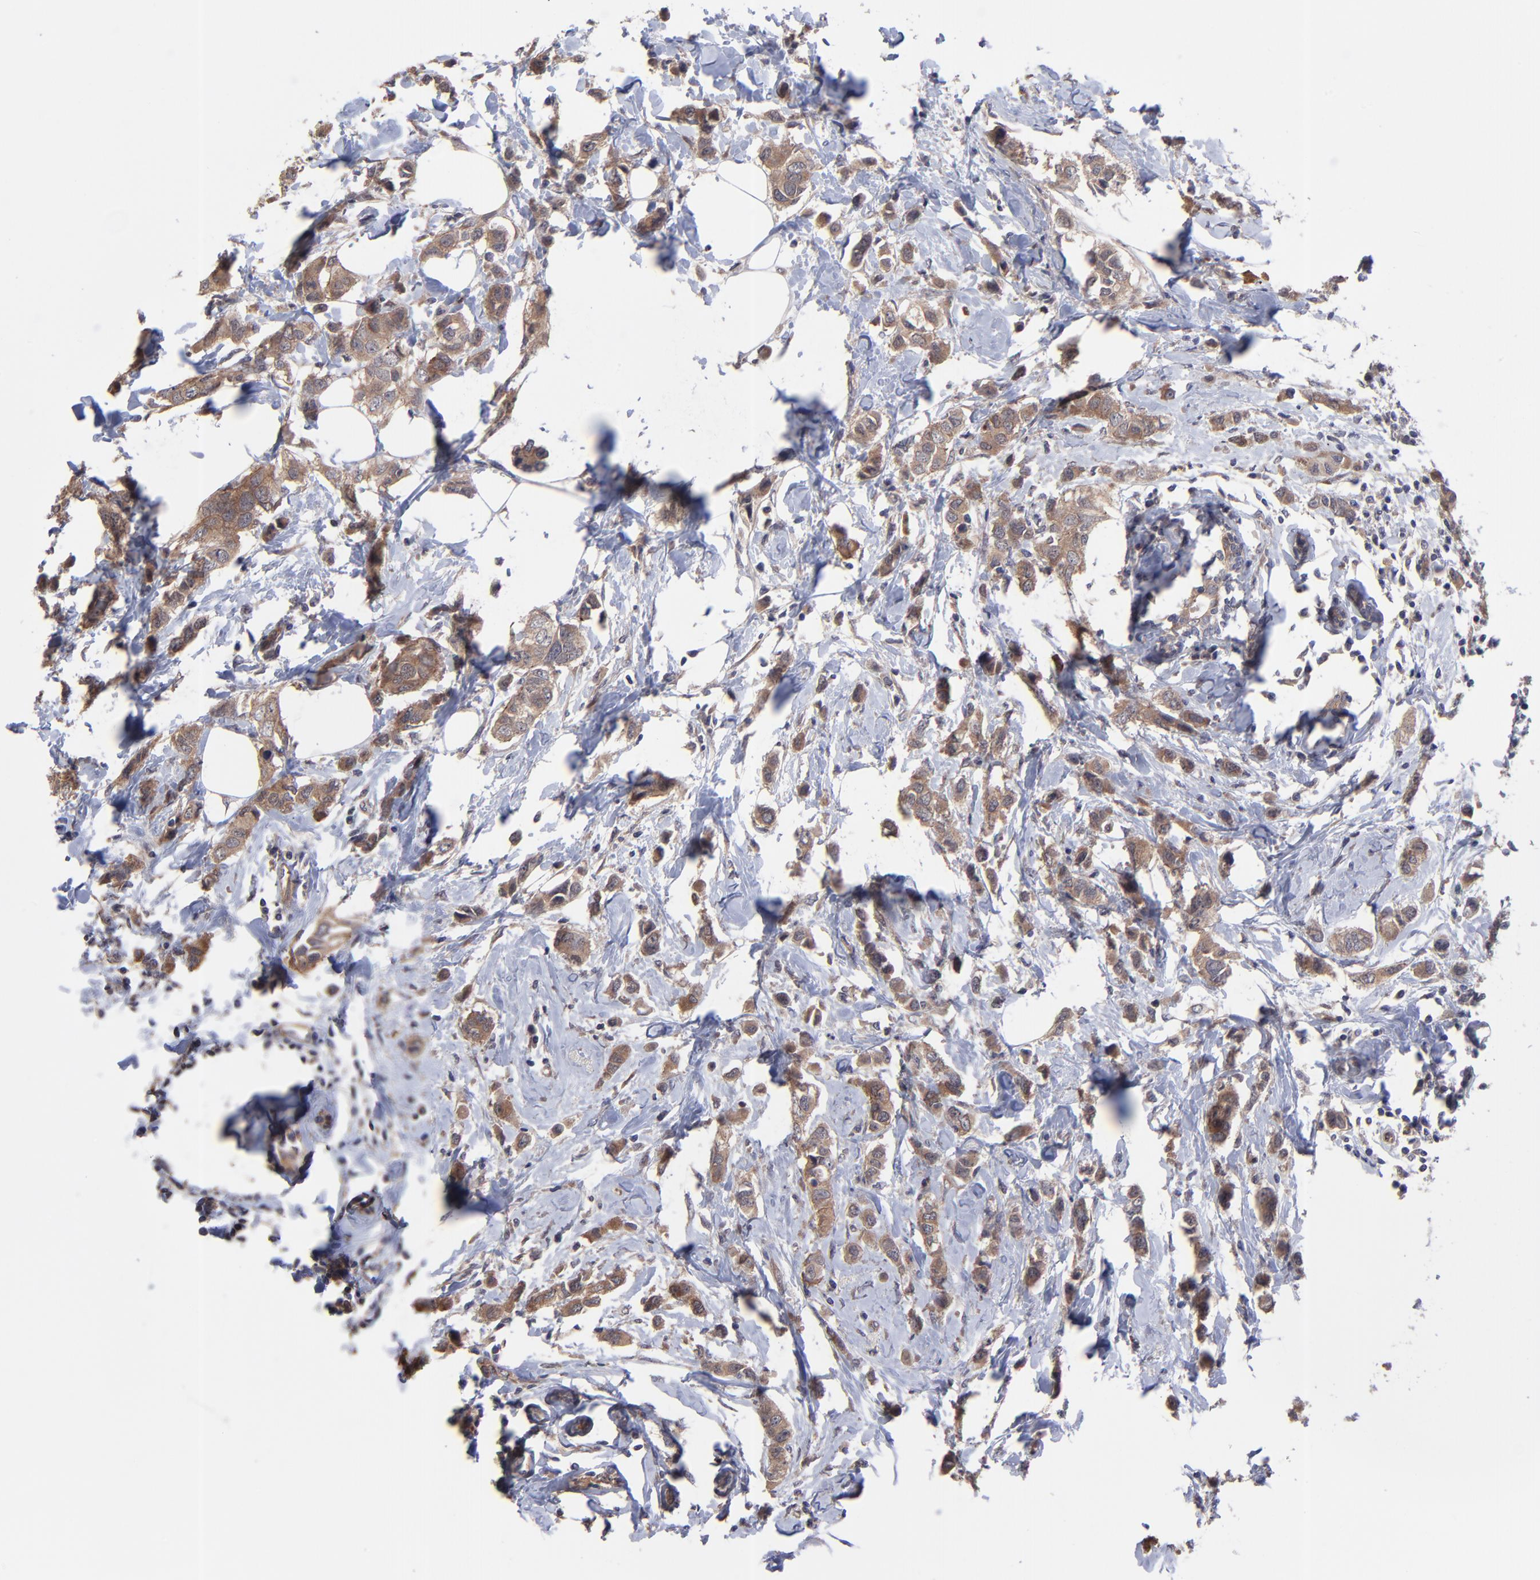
{"staining": {"intensity": "moderate", "quantity": ">75%", "location": "cytoplasmic/membranous"}, "tissue": "breast cancer", "cell_type": "Tumor cells", "image_type": "cancer", "snomed": [{"axis": "morphology", "description": "Normal tissue, NOS"}, {"axis": "morphology", "description": "Duct carcinoma"}, {"axis": "topography", "description": "Breast"}], "caption": "Breast cancer stained for a protein (brown) displays moderate cytoplasmic/membranous positive positivity in about >75% of tumor cells.", "gene": "ZNF780B", "patient": {"sex": "female", "age": 50}}